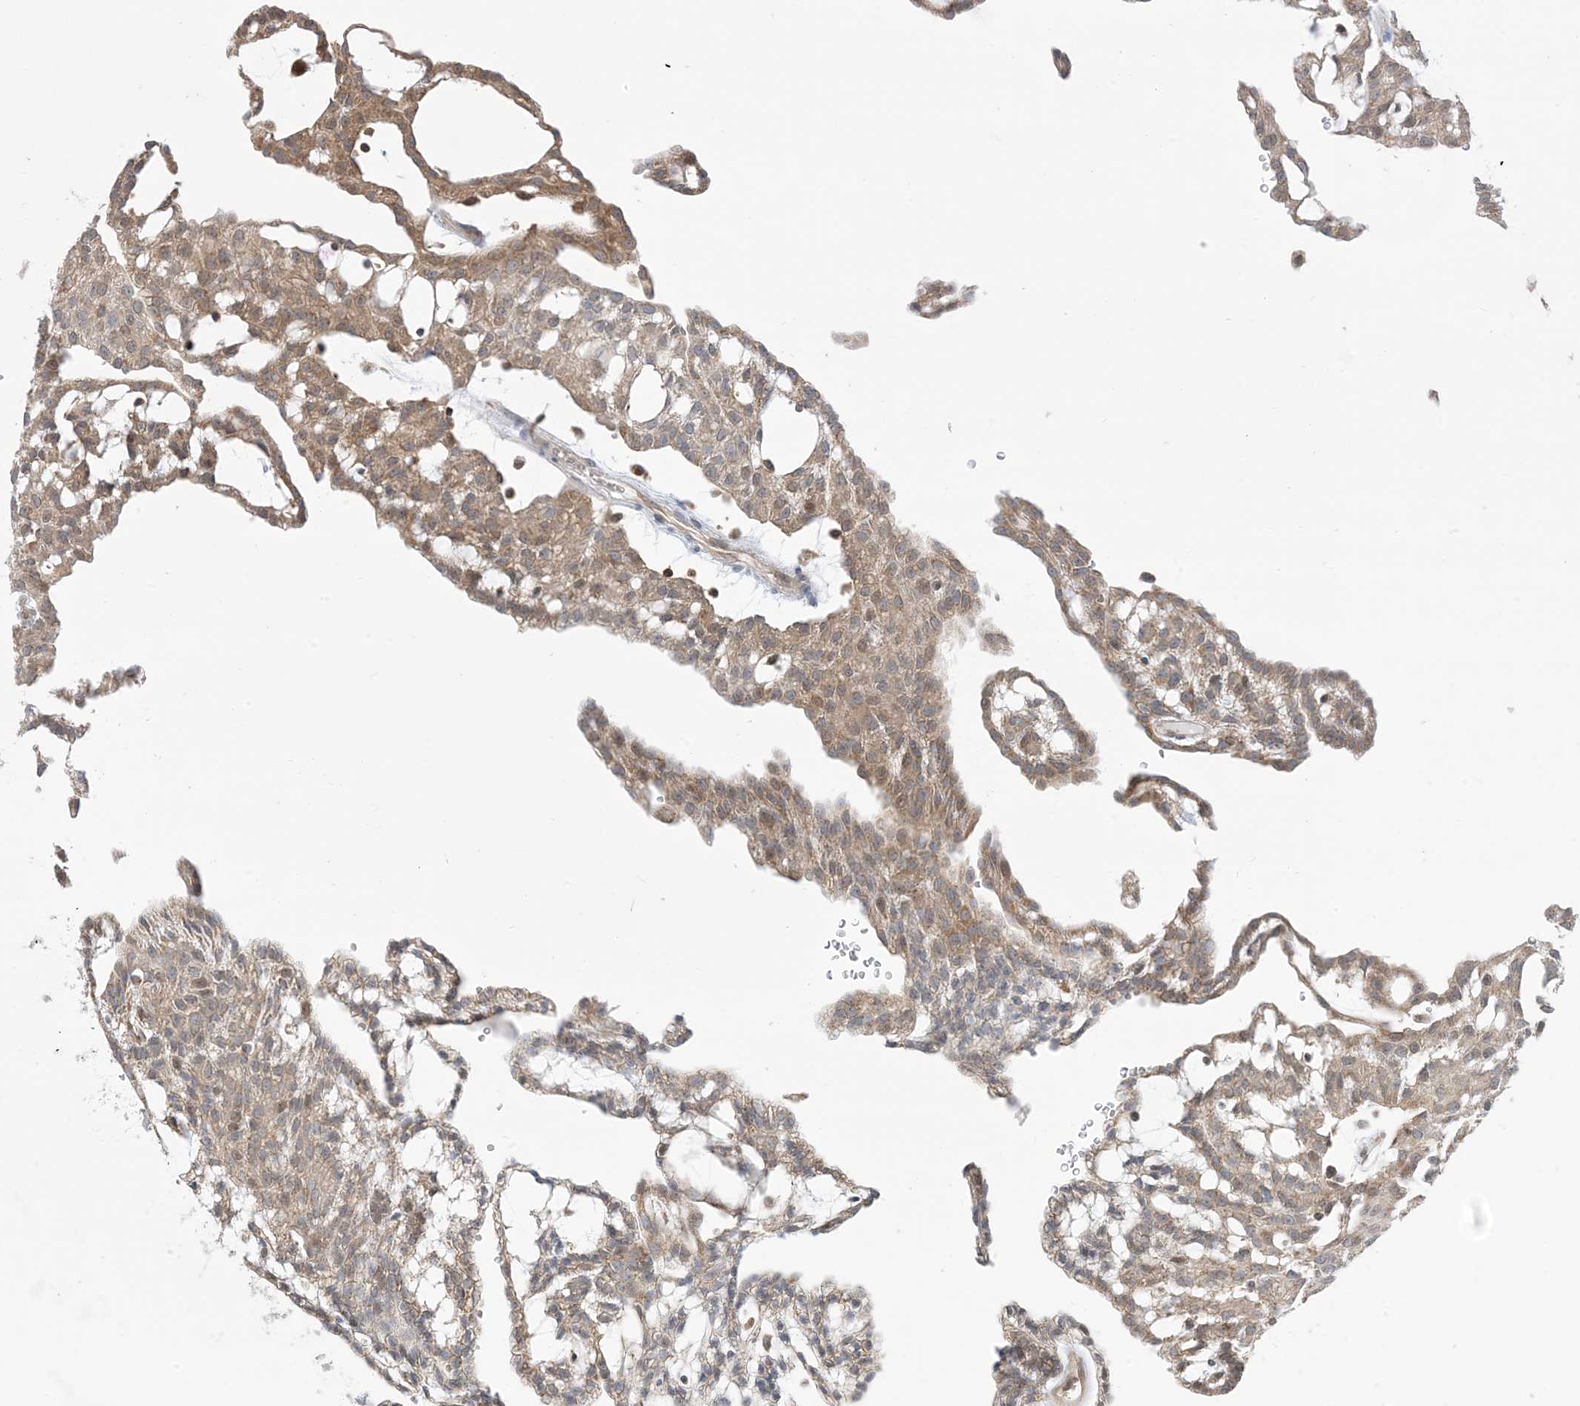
{"staining": {"intensity": "weak", "quantity": ">75%", "location": "cytoplasmic/membranous"}, "tissue": "renal cancer", "cell_type": "Tumor cells", "image_type": "cancer", "snomed": [{"axis": "morphology", "description": "Adenocarcinoma, NOS"}, {"axis": "topography", "description": "Kidney"}], "caption": "Weak cytoplasmic/membranous expression for a protein is appreciated in about >75% of tumor cells of adenocarcinoma (renal) using IHC.", "gene": "CASP4", "patient": {"sex": "male", "age": 63}}